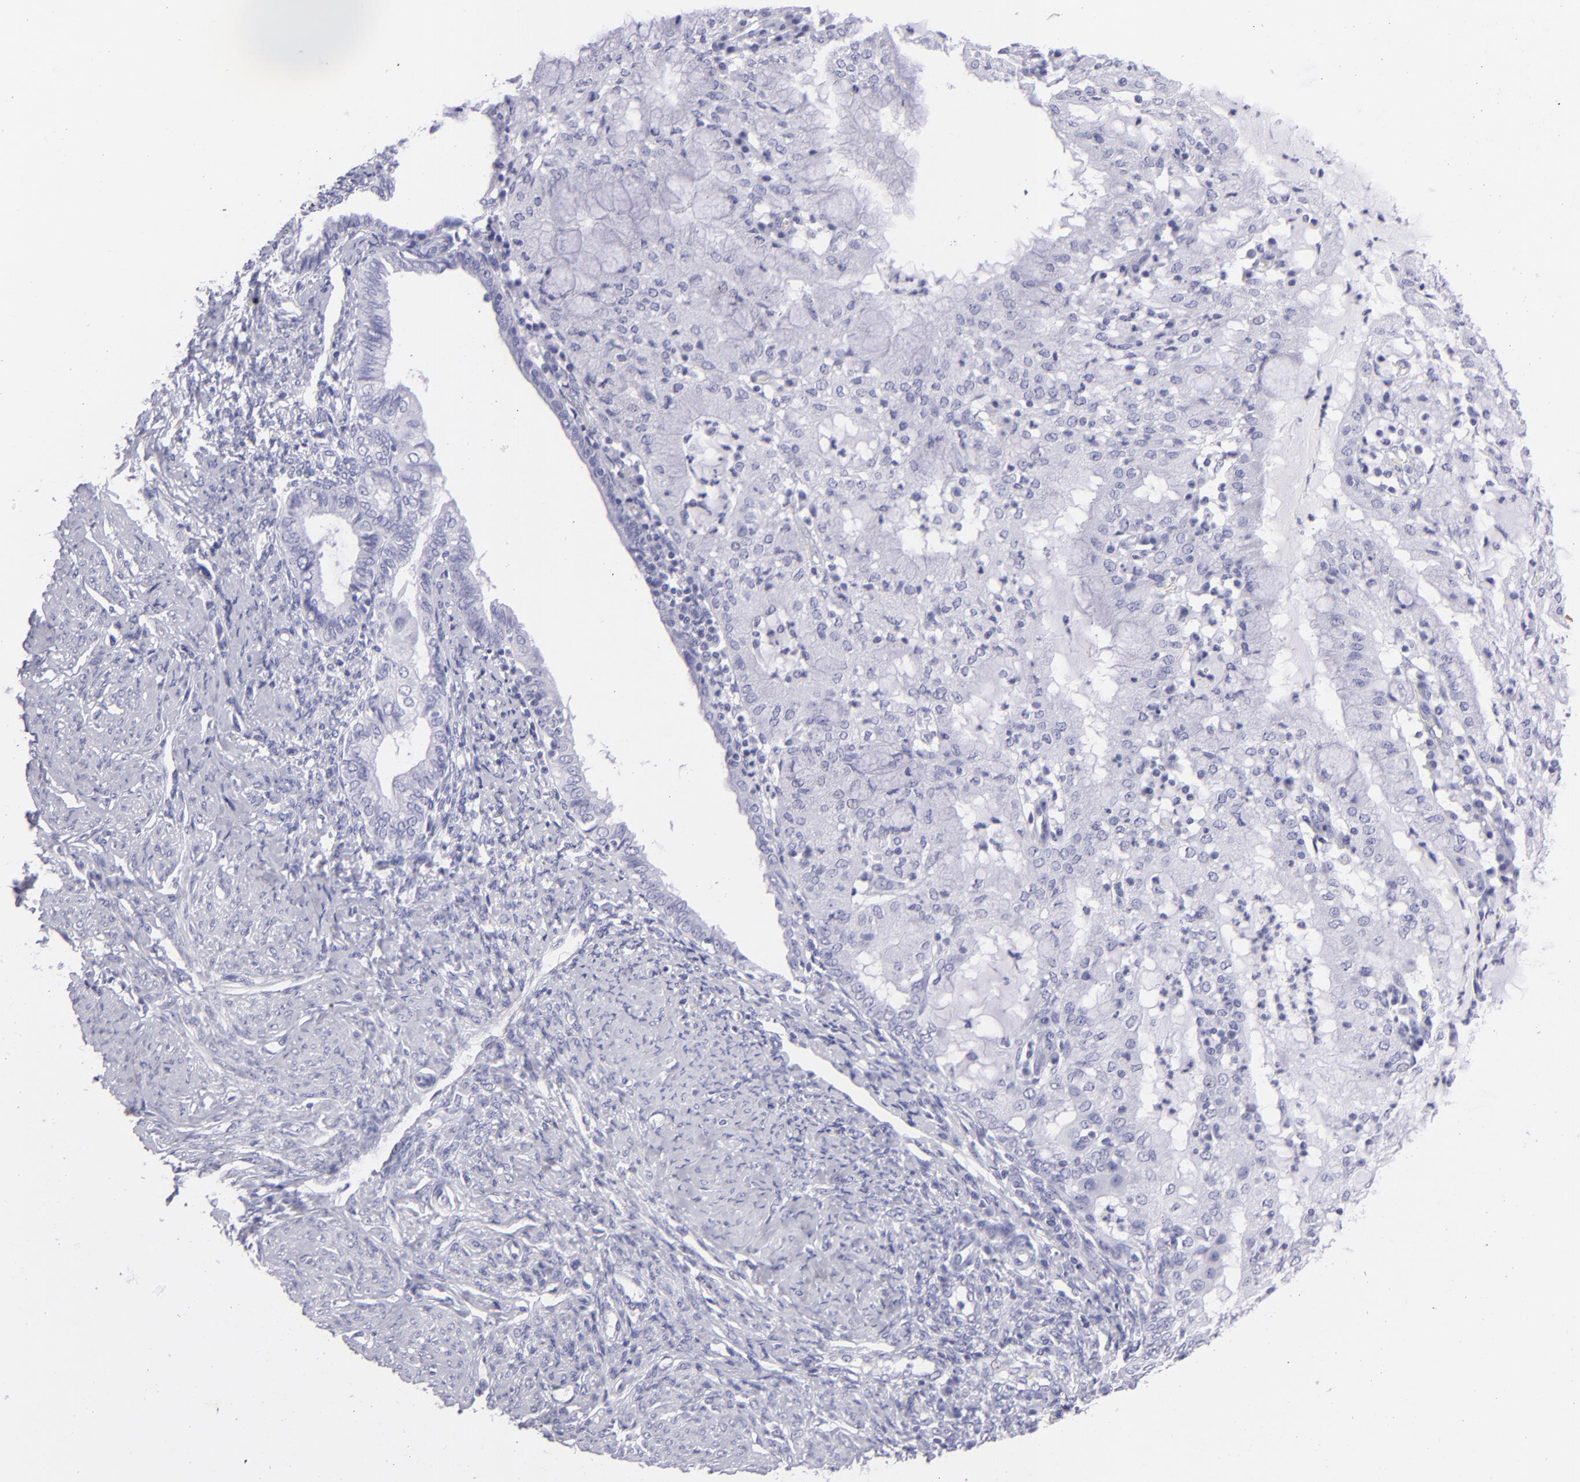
{"staining": {"intensity": "negative", "quantity": "none", "location": "none"}, "tissue": "endometrial cancer", "cell_type": "Tumor cells", "image_type": "cancer", "snomed": [{"axis": "morphology", "description": "Adenocarcinoma, NOS"}, {"axis": "topography", "description": "Endometrium"}], "caption": "Endometrial adenocarcinoma stained for a protein using immunohistochemistry demonstrates no staining tumor cells.", "gene": "PRPH", "patient": {"sex": "female", "age": 63}}